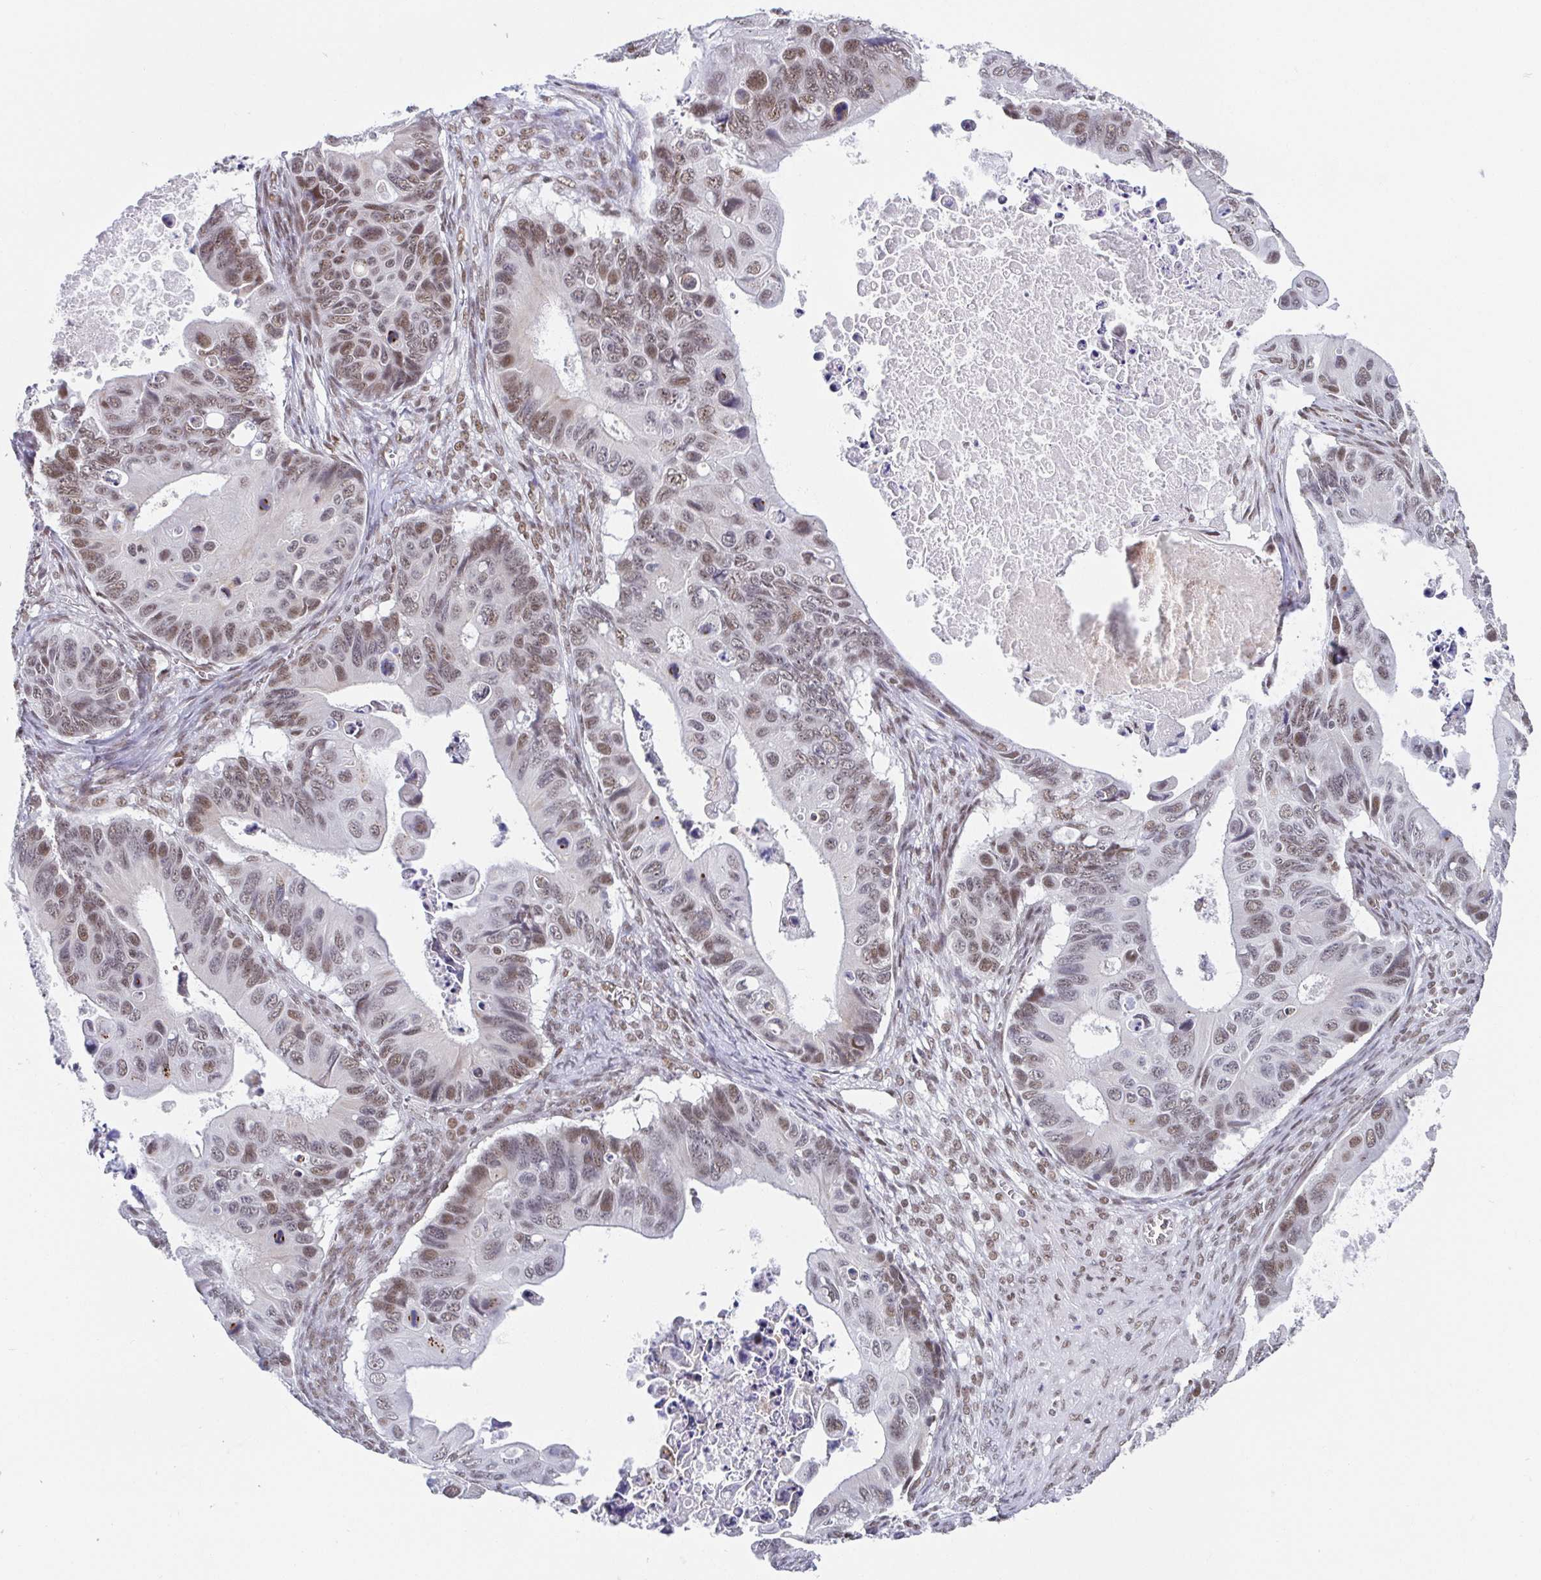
{"staining": {"intensity": "moderate", "quantity": ">75%", "location": "nuclear"}, "tissue": "ovarian cancer", "cell_type": "Tumor cells", "image_type": "cancer", "snomed": [{"axis": "morphology", "description": "Cystadenocarcinoma, mucinous, NOS"}, {"axis": "topography", "description": "Ovary"}], "caption": "This photomicrograph shows IHC staining of mucinous cystadenocarcinoma (ovarian), with medium moderate nuclear expression in about >75% of tumor cells.", "gene": "SLC7A10", "patient": {"sex": "female", "age": 64}}